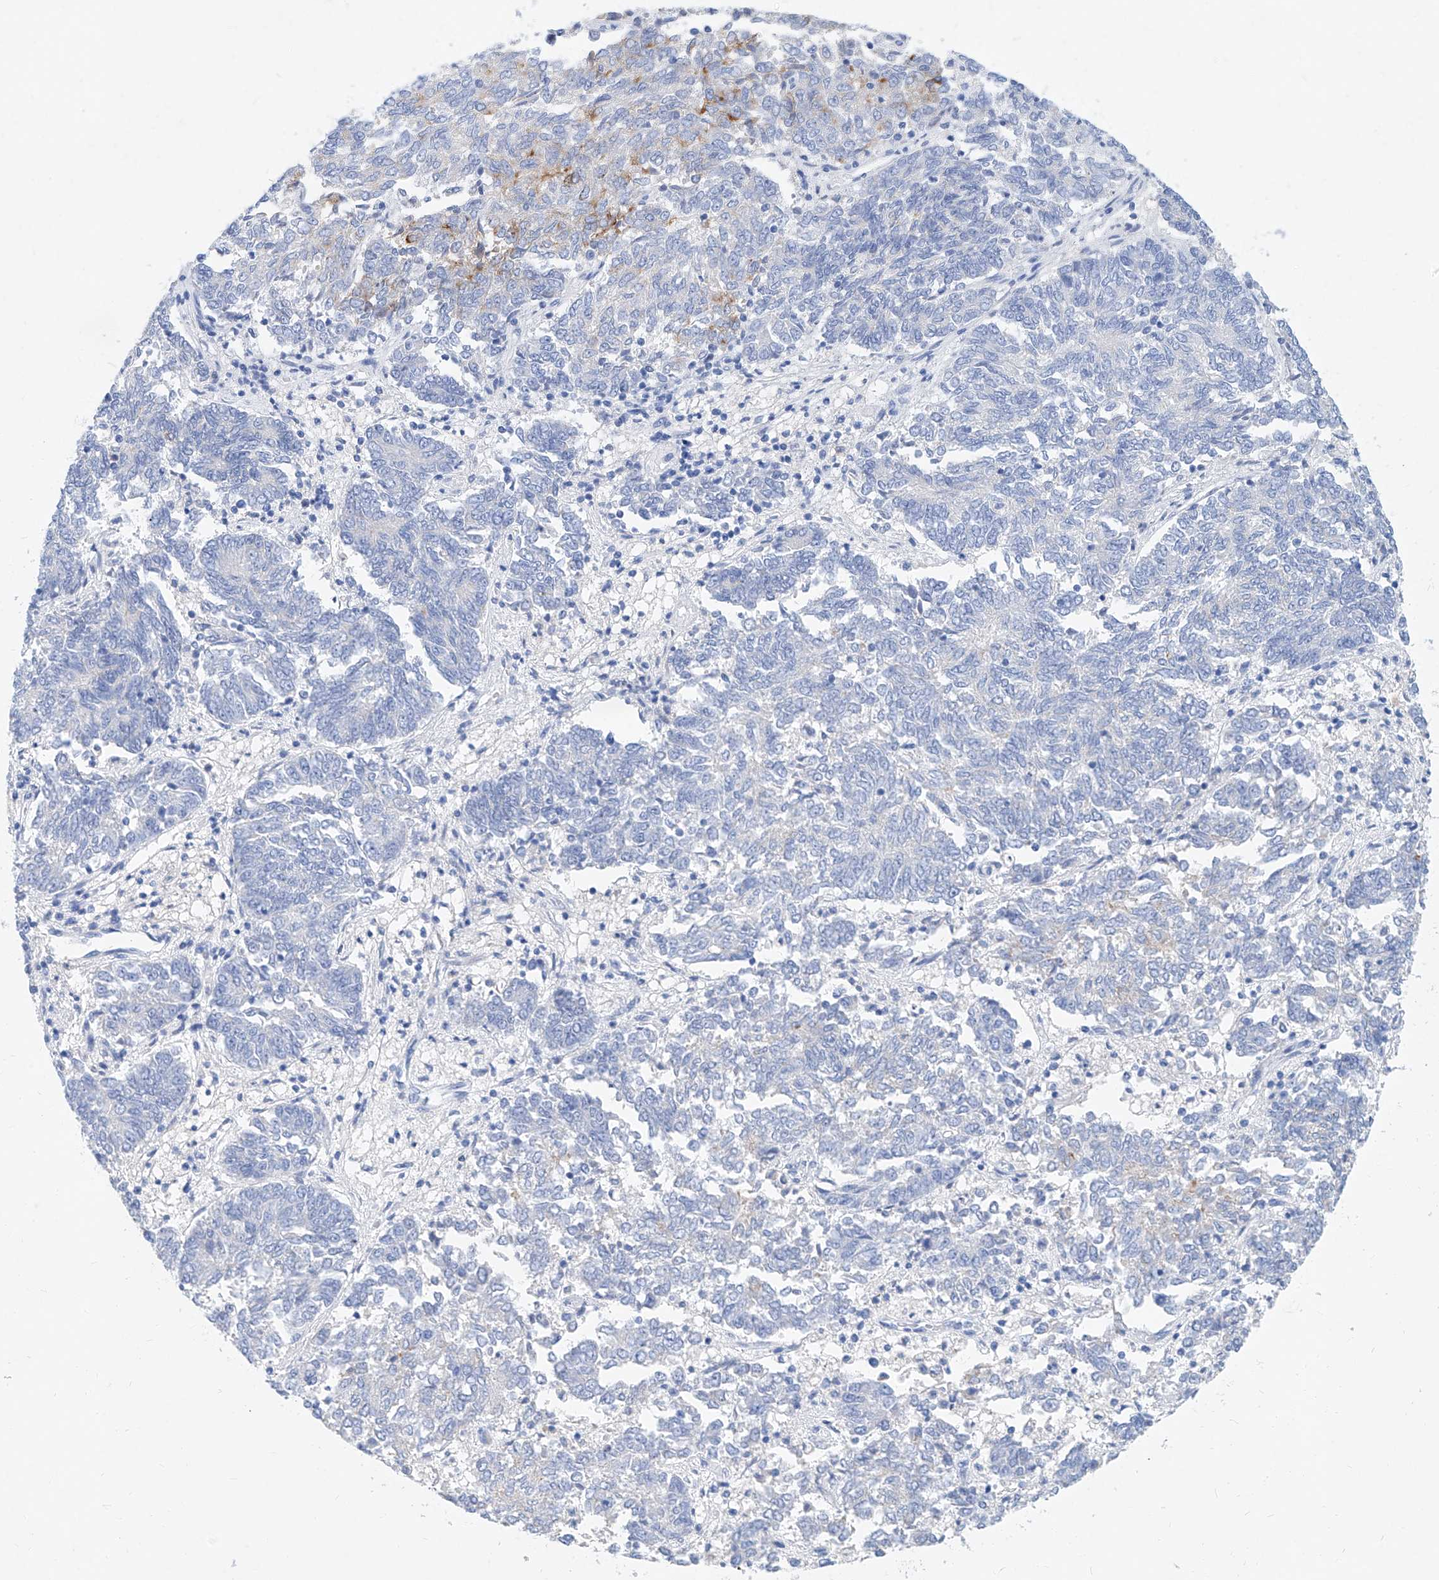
{"staining": {"intensity": "weak", "quantity": "<25%", "location": "cytoplasmic/membranous"}, "tissue": "endometrial cancer", "cell_type": "Tumor cells", "image_type": "cancer", "snomed": [{"axis": "morphology", "description": "Adenocarcinoma, NOS"}, {"axis": "topography", "description": "Endometrium"}], "caption": "Endometrial cancer stained for a protein using immunohistochemistry reveals no expression tumor cells.", "gene": "SLC25A29", "patient": {"sex": "female", "age": 80}}